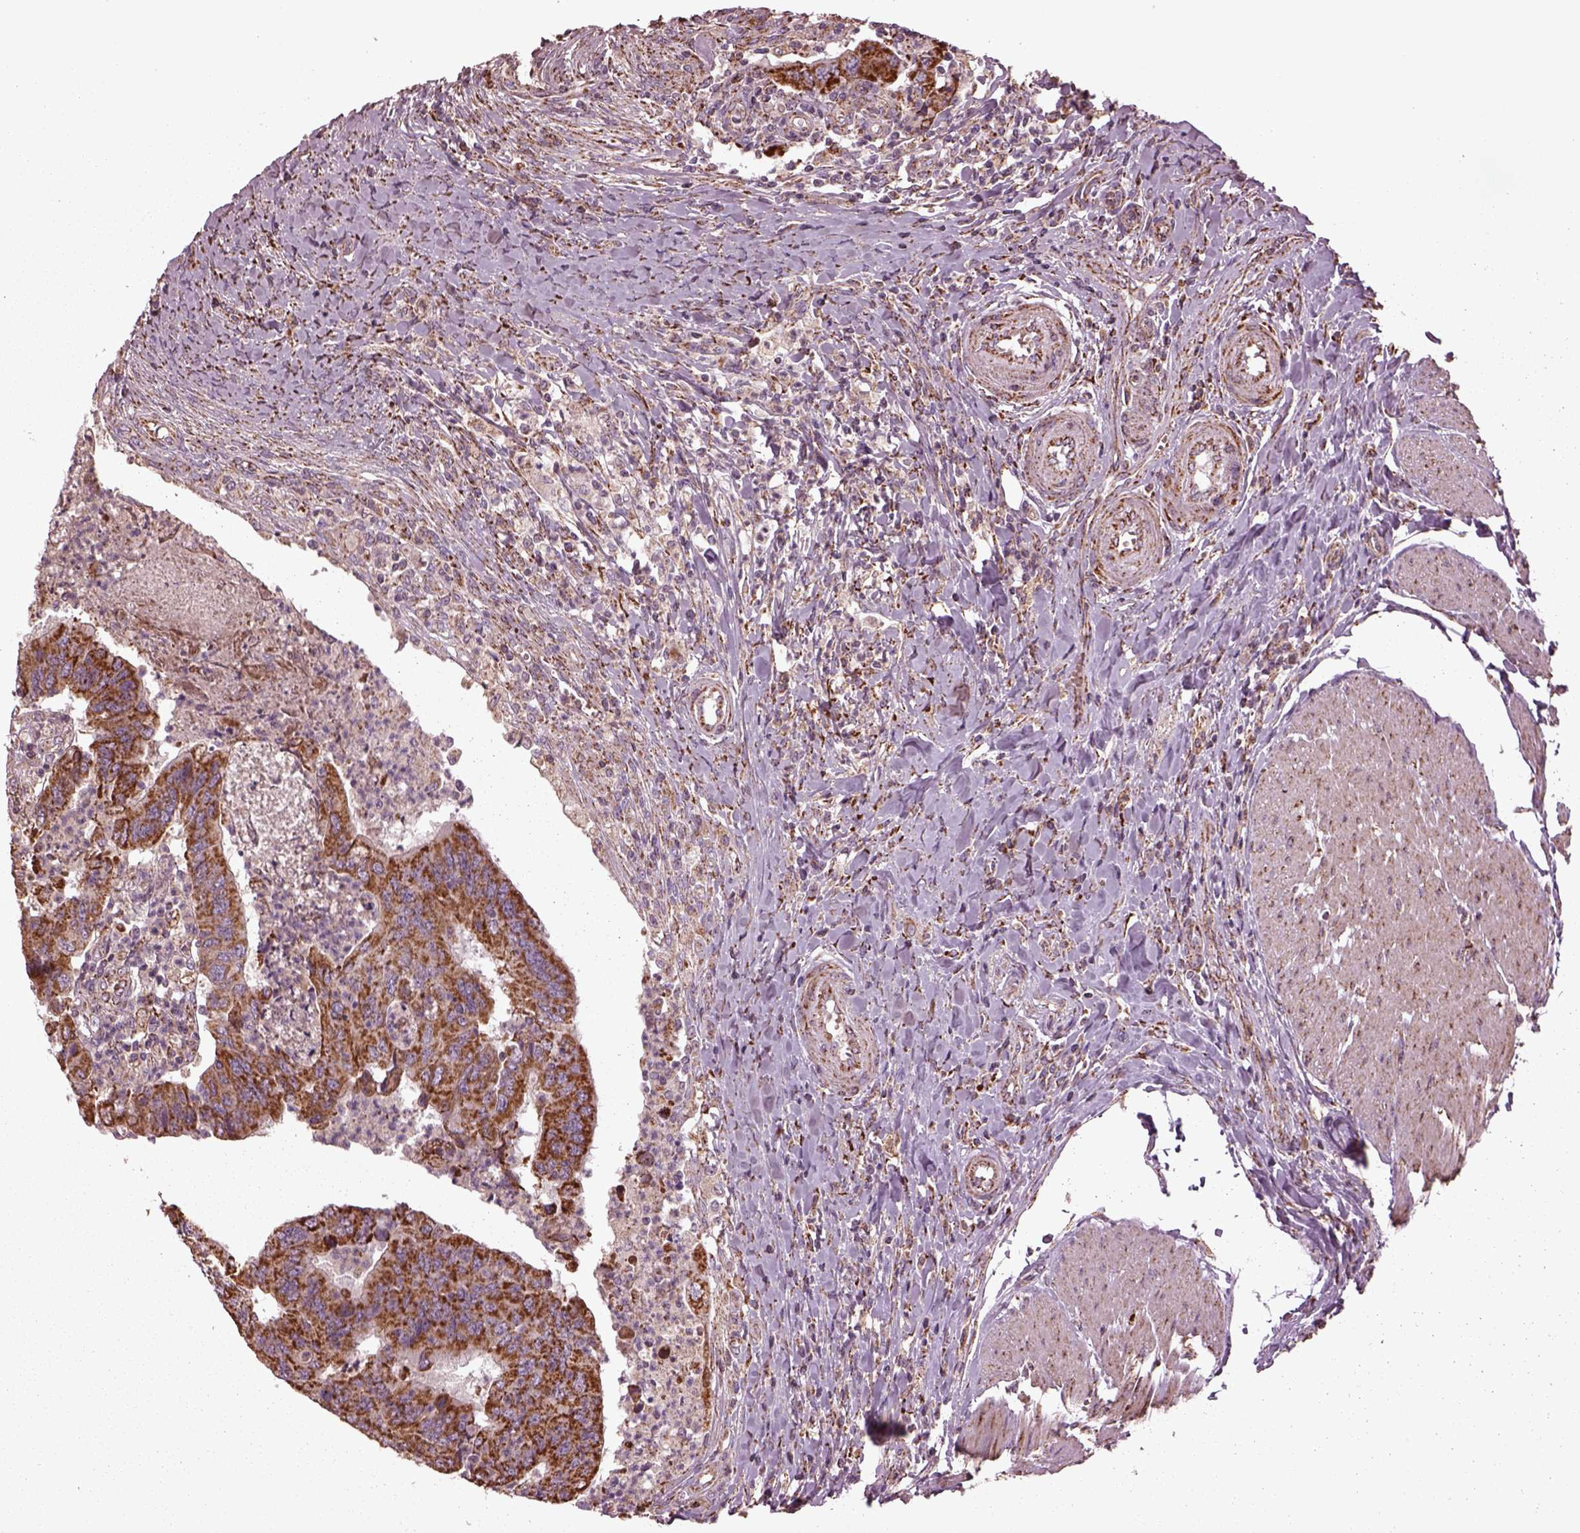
{"staining": {"intensity": "moderate", "quantity": ">75%", "location": "cytoplasmic/membranous"}, "tissue": "colorectal cancer", "cell_type": "Tumor cells", "image_type": "cancer", "snomed": [{"axis": "morphology", "description": "Adenocarcinoma, NOS"}, {"axis": "topography", "description": "Colon"}], "caption": "The histopathology image shows immunohistochemical staining of colorectal cancer (adenocarcinoma). There is moderate cytoplasmic/membranous staining is seen in about >75% of tumor cells.", "gene": "TMEM254", "patient": {"sex": "female", "age": 67}}